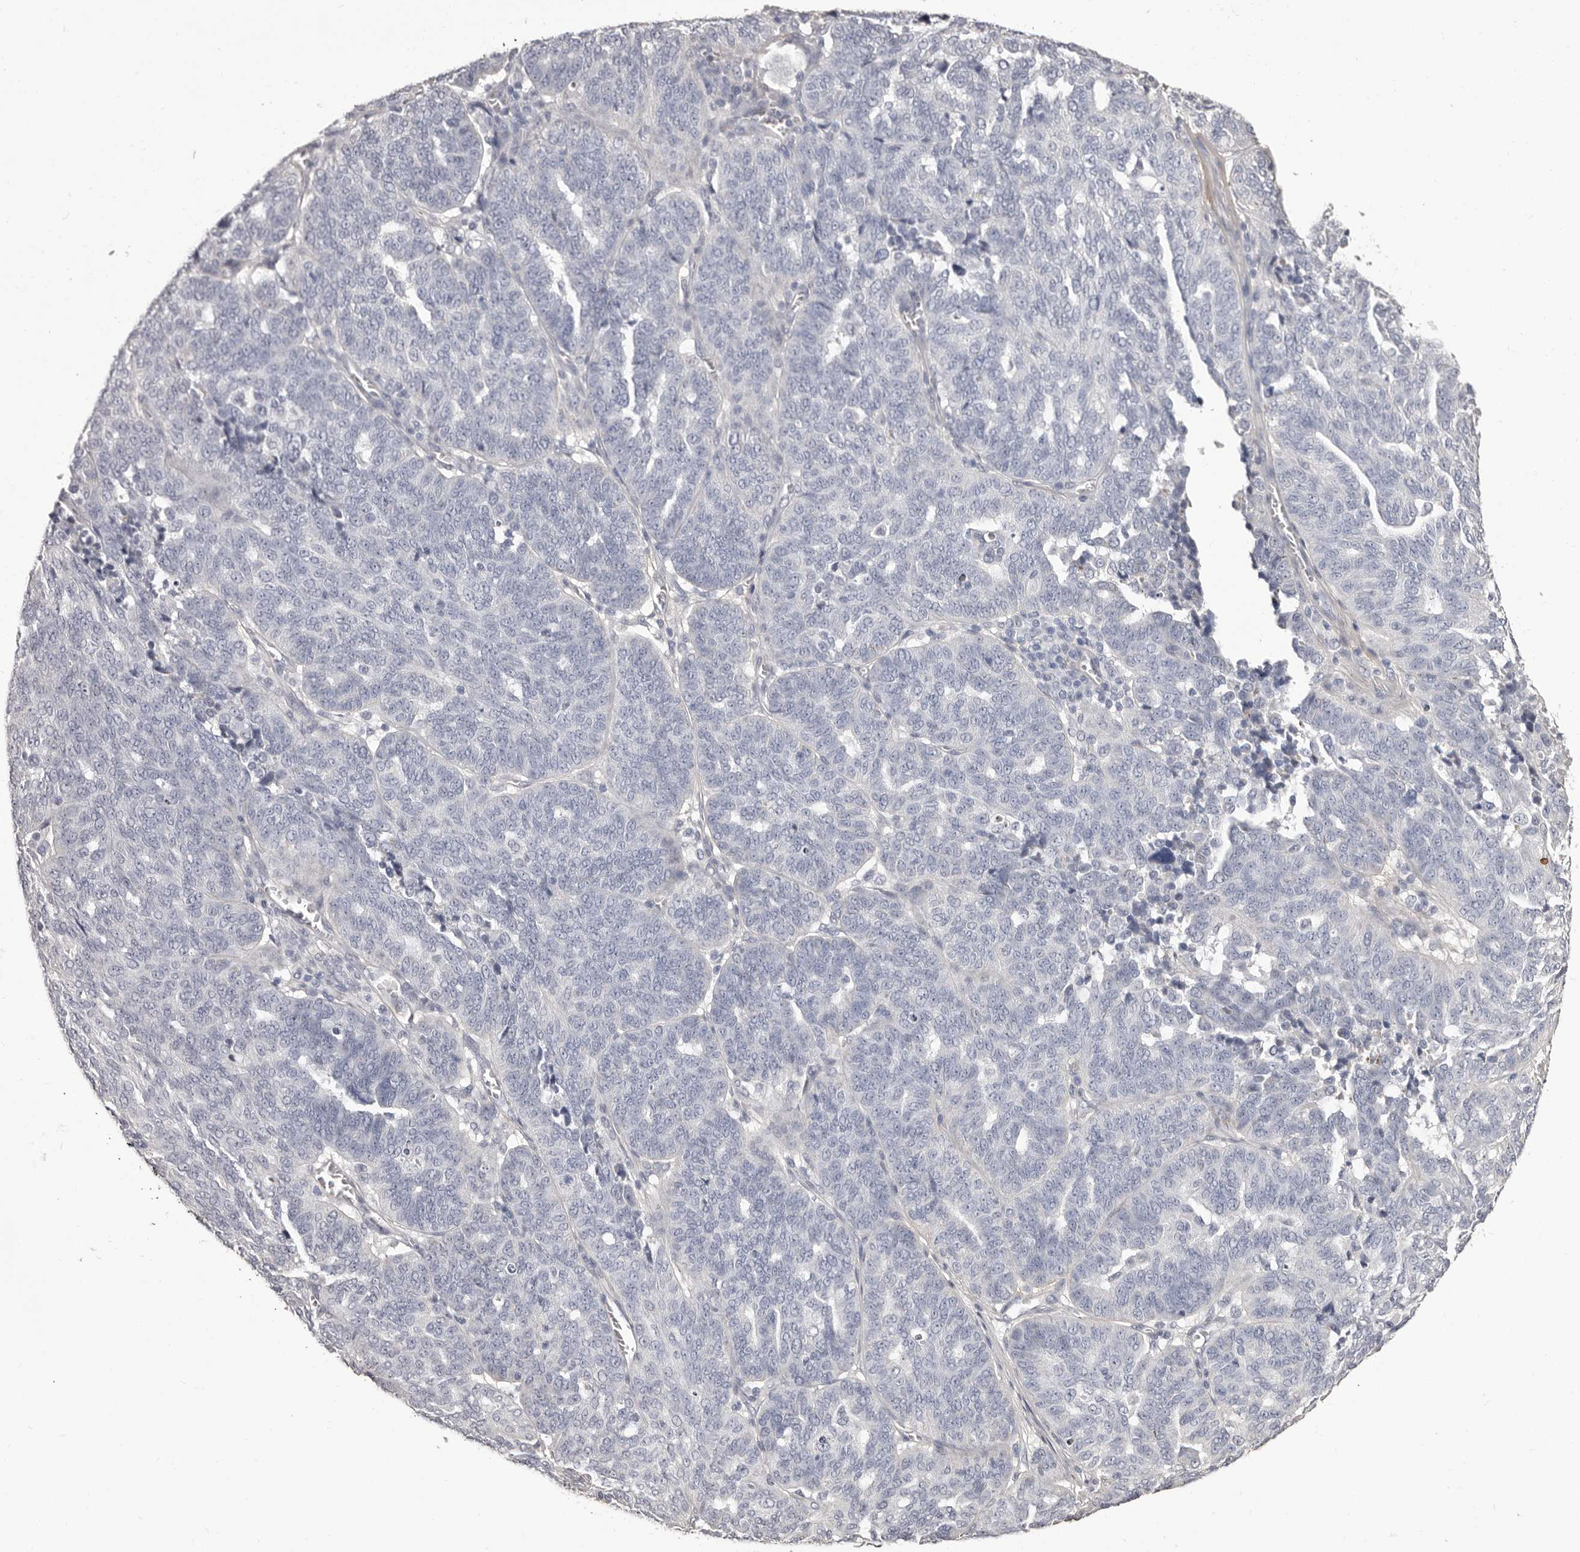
{"staining": {"intensity": "negative", "quantity": "none", "location": "none"}, "tissue": "ovarian cancer", "cell_type": "Tumor cells", "image_type": "cancer", "snomed": [{"axis": "morphology", "description": "Cystadenocarcinoma, serous, NOS"}, {"axis": "topography", "description": "Ovary"}], "caption": "DAB immunohistochemical staining of serous cystadenocarcinoma (ovarian) shows no significant positivity in tumor cells.", "gene": "COL6A1", "patient": {"sex": "female", "age": 59}}